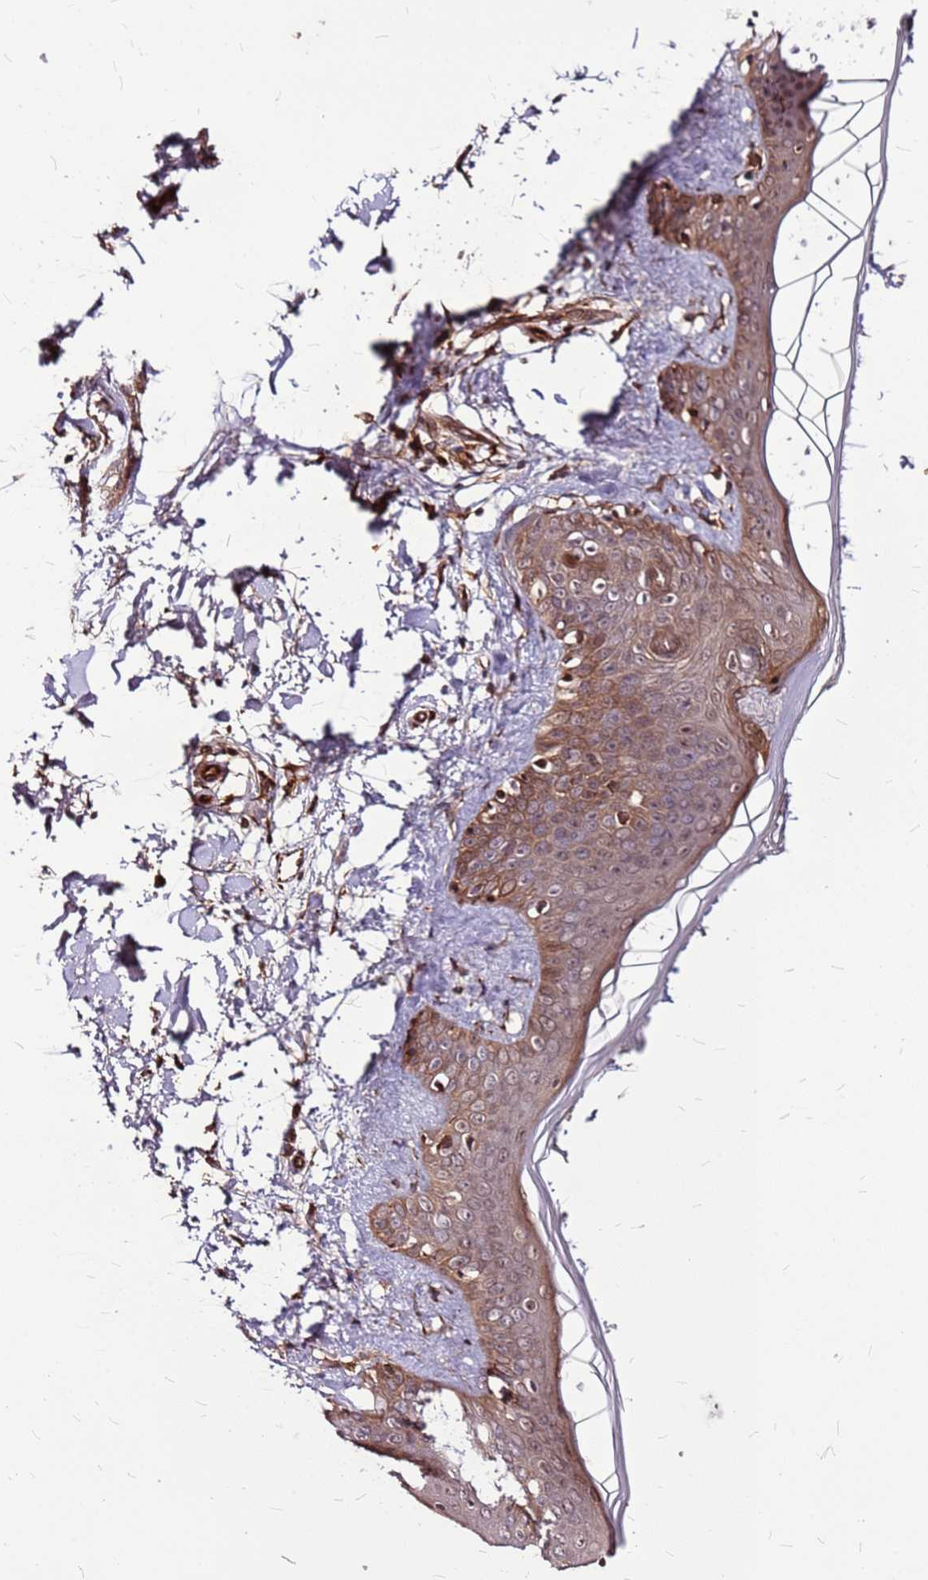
{"staining": {"intensity": "strong", "quantity": ">75%", "location": "cytoplasmic/membranous"}, "tissue": "skin", "cell_type": "Fibroblasts", "image_type": "normal", "snomed": [{"axis": "morphology", "description": "Normal tissue, NOS"}, {"axis": "topography", "description": "Skin"}], "caption": "Immunohistochemical staining of unremarkable skin exhibits high levels of strong cytoplasmic/membranous expression in about >75% of fibroblasts. The protein is shown in brown color, while the nuclei are stained blue.", "gene": "LYPLAL1", "patient": {"sex": "female", "age": 34}}